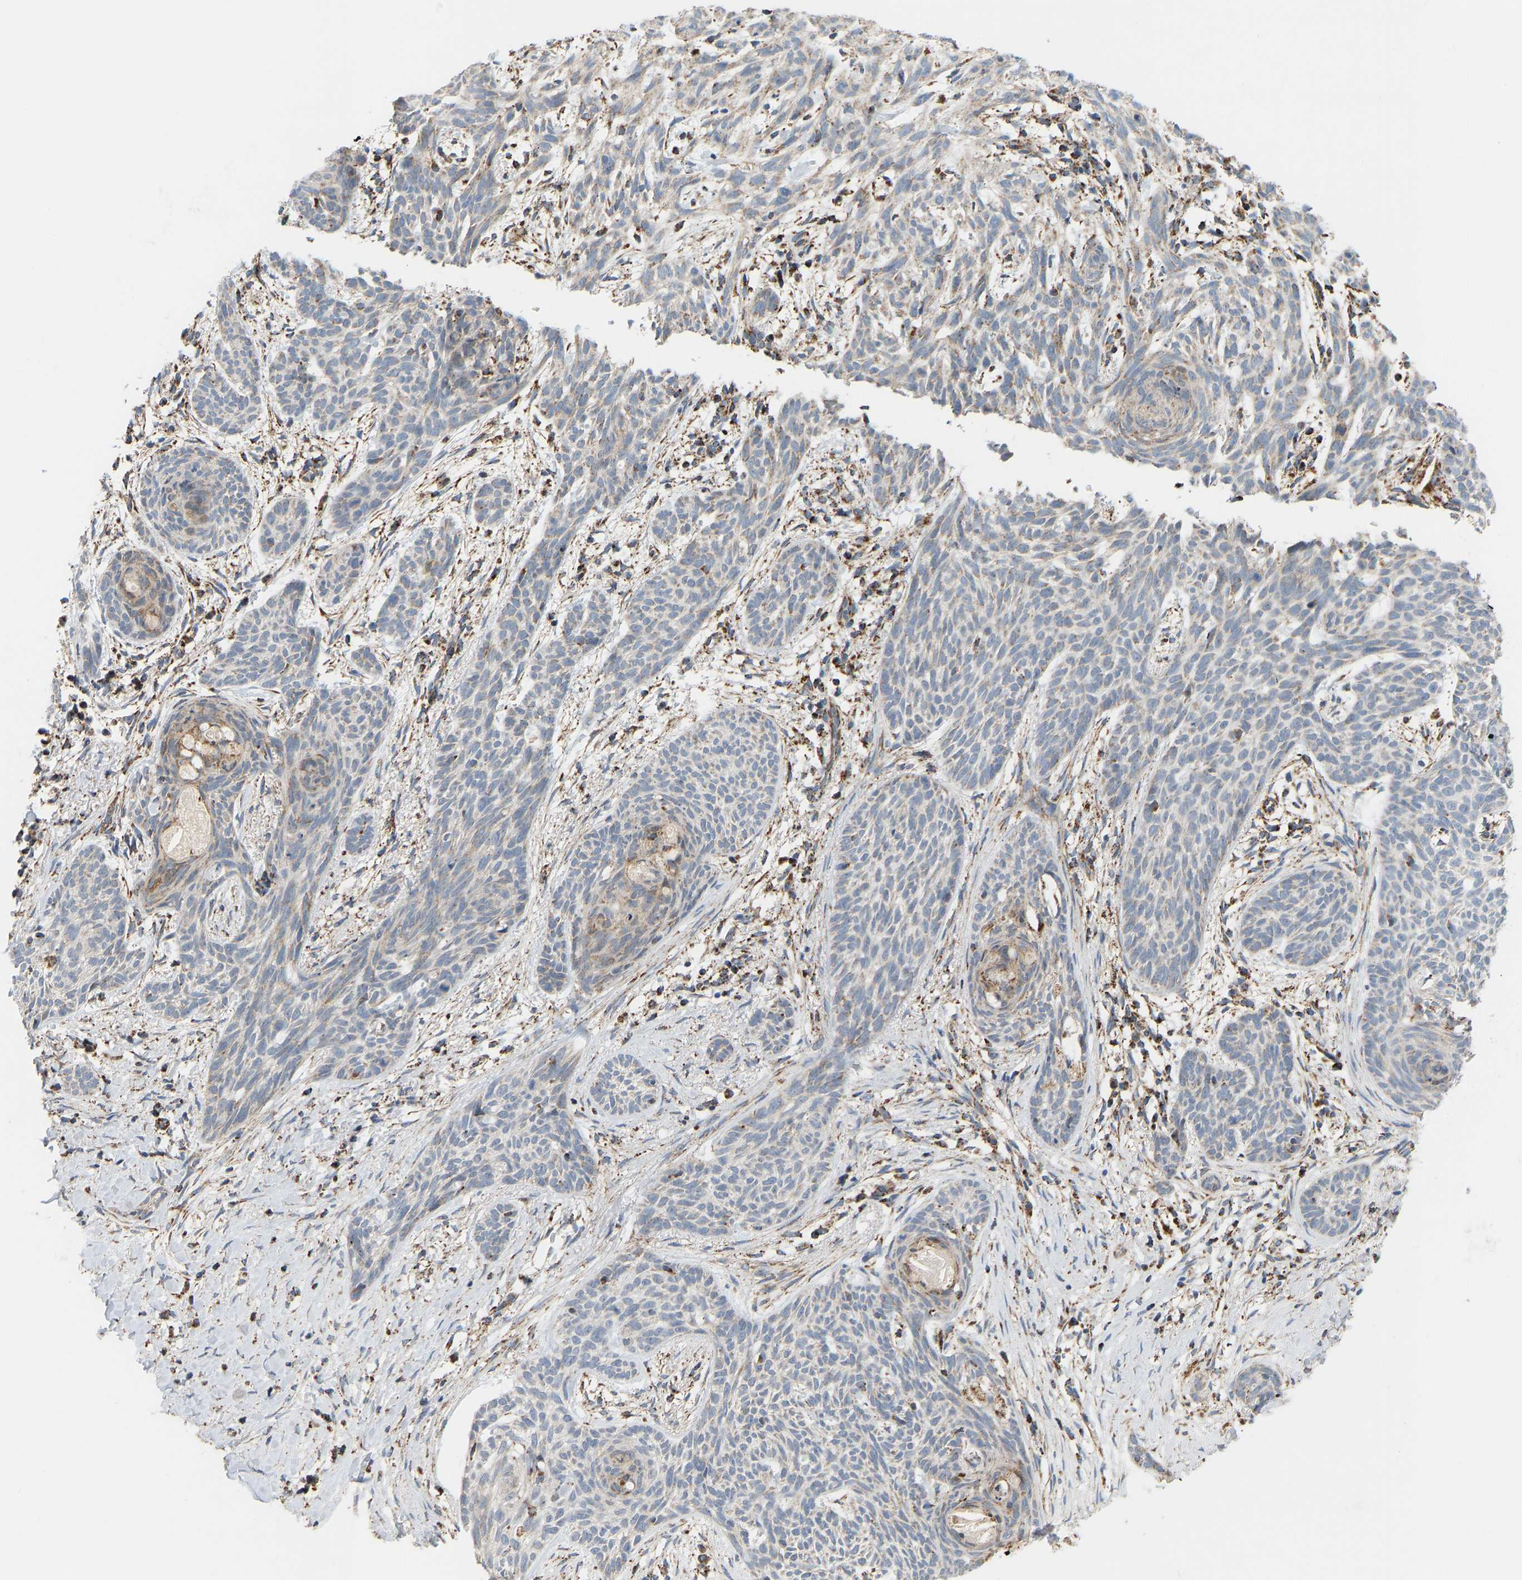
{"staining": {"intensity": "moderate", "quantity": "25%-75%", "location": "cytoplasmic/membranous"}, "tissue": "skin cancer", "cell_type": "Tumor cells", "image_type": "cancer", "snomed": [{"axis": "morphology", "description": "Basal cell carcinoma"}, {"axis": "topography", "description": "Skin"}], "caption": "Skin cancer stained with a protein marker shows moderate staining in tumor cells.", "gene": "GPSM2", "patient": {"sex": "female", "age": 59}}